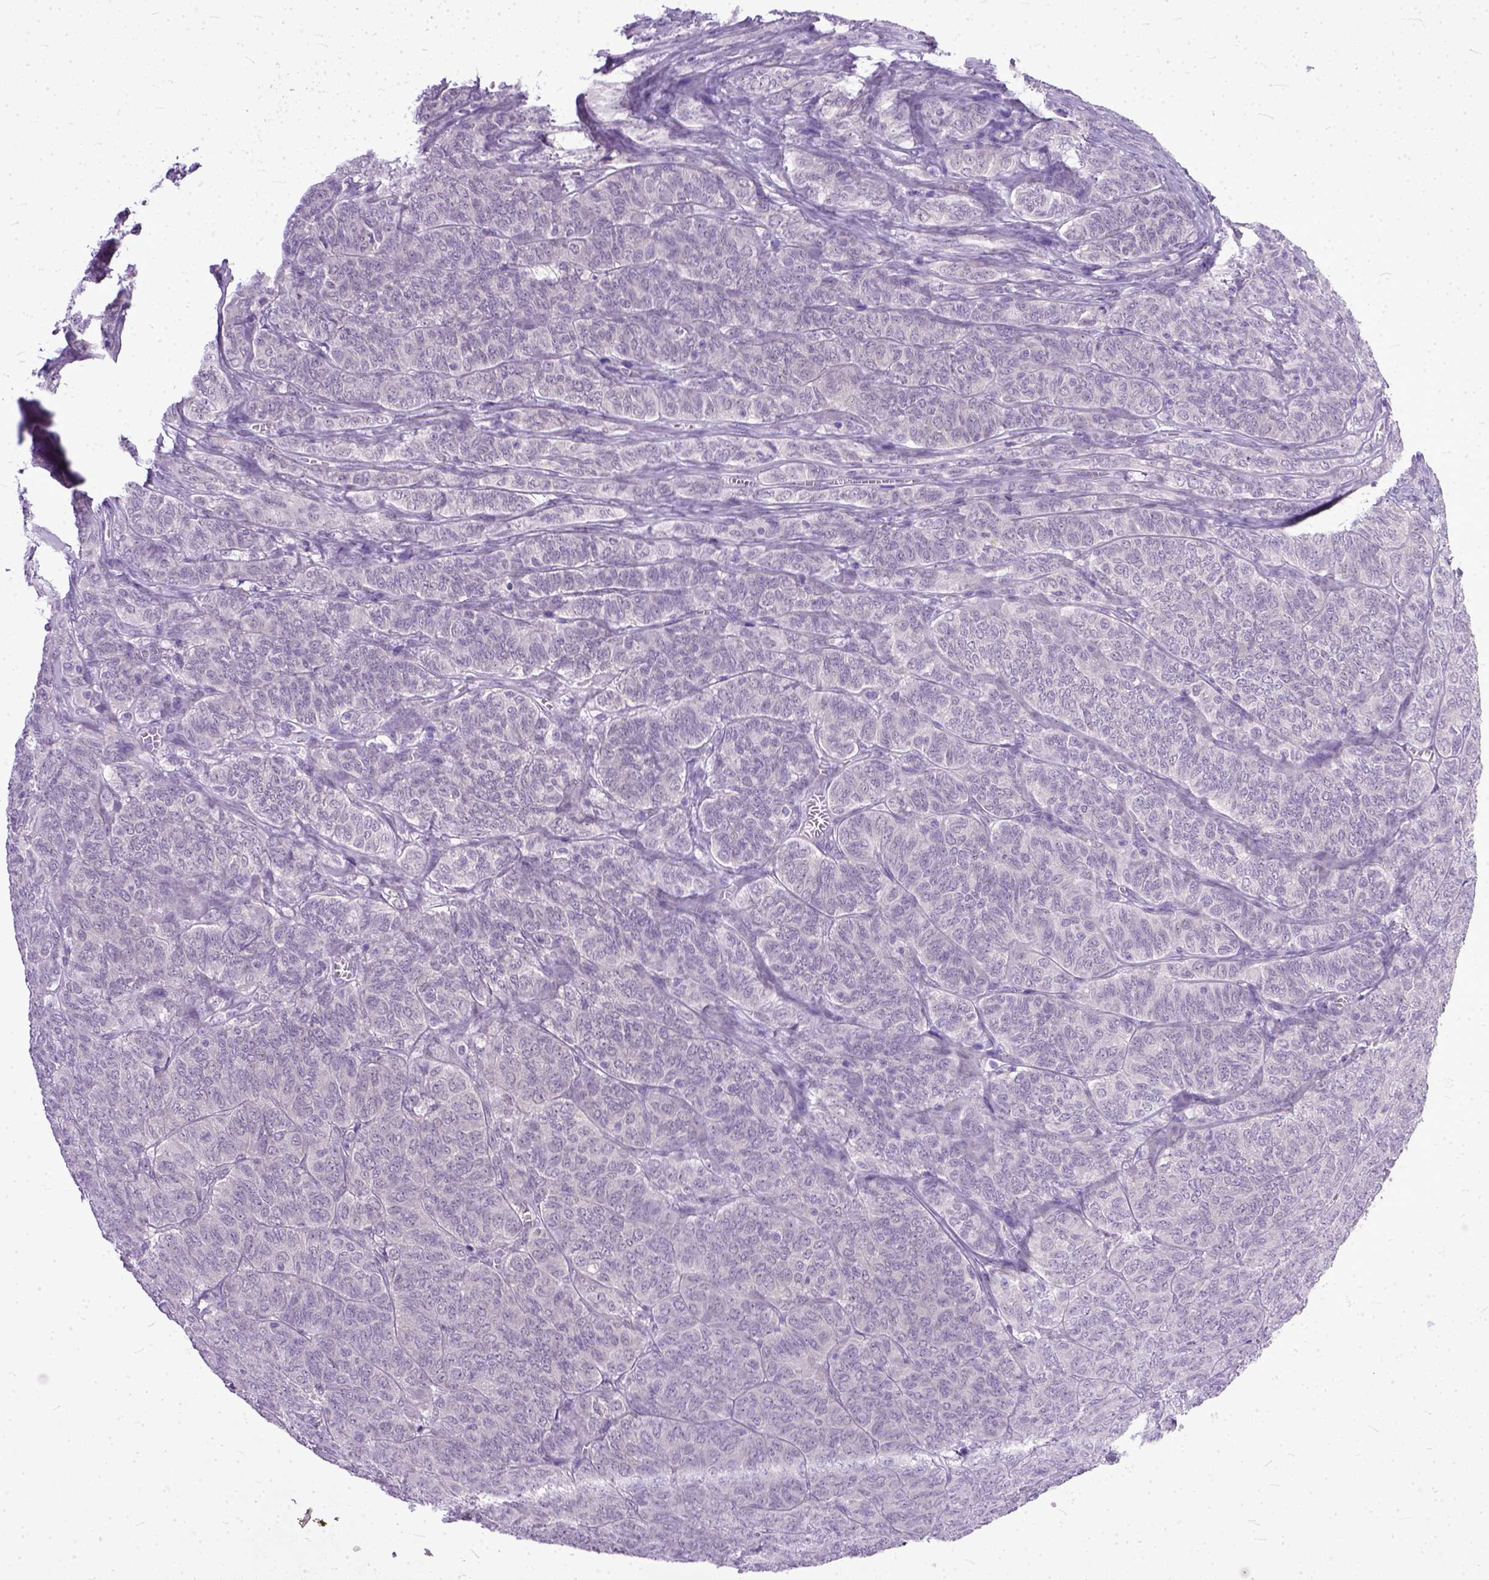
{"staining": {"intensity": "negative", "quantity": "none", "location": "none"}, "tissue": "ovarian cancer", "cell_type": "Tumor cells", "image_type": "cancer", "snomed": [{"axis": "morphology", "description": "Carcinoma, endometroid"}, {"axis": "topography", "description": "Ovary"}], "caption": "DAB (3,3'-diaminobenzidine) immunohistochemical staining of ovarian cancer (endometroid carcinoma) demonstrates no significant staining in tumor cells.", "gene": "TCEAL7", "patient": {"sex": "female", "age": 80}}